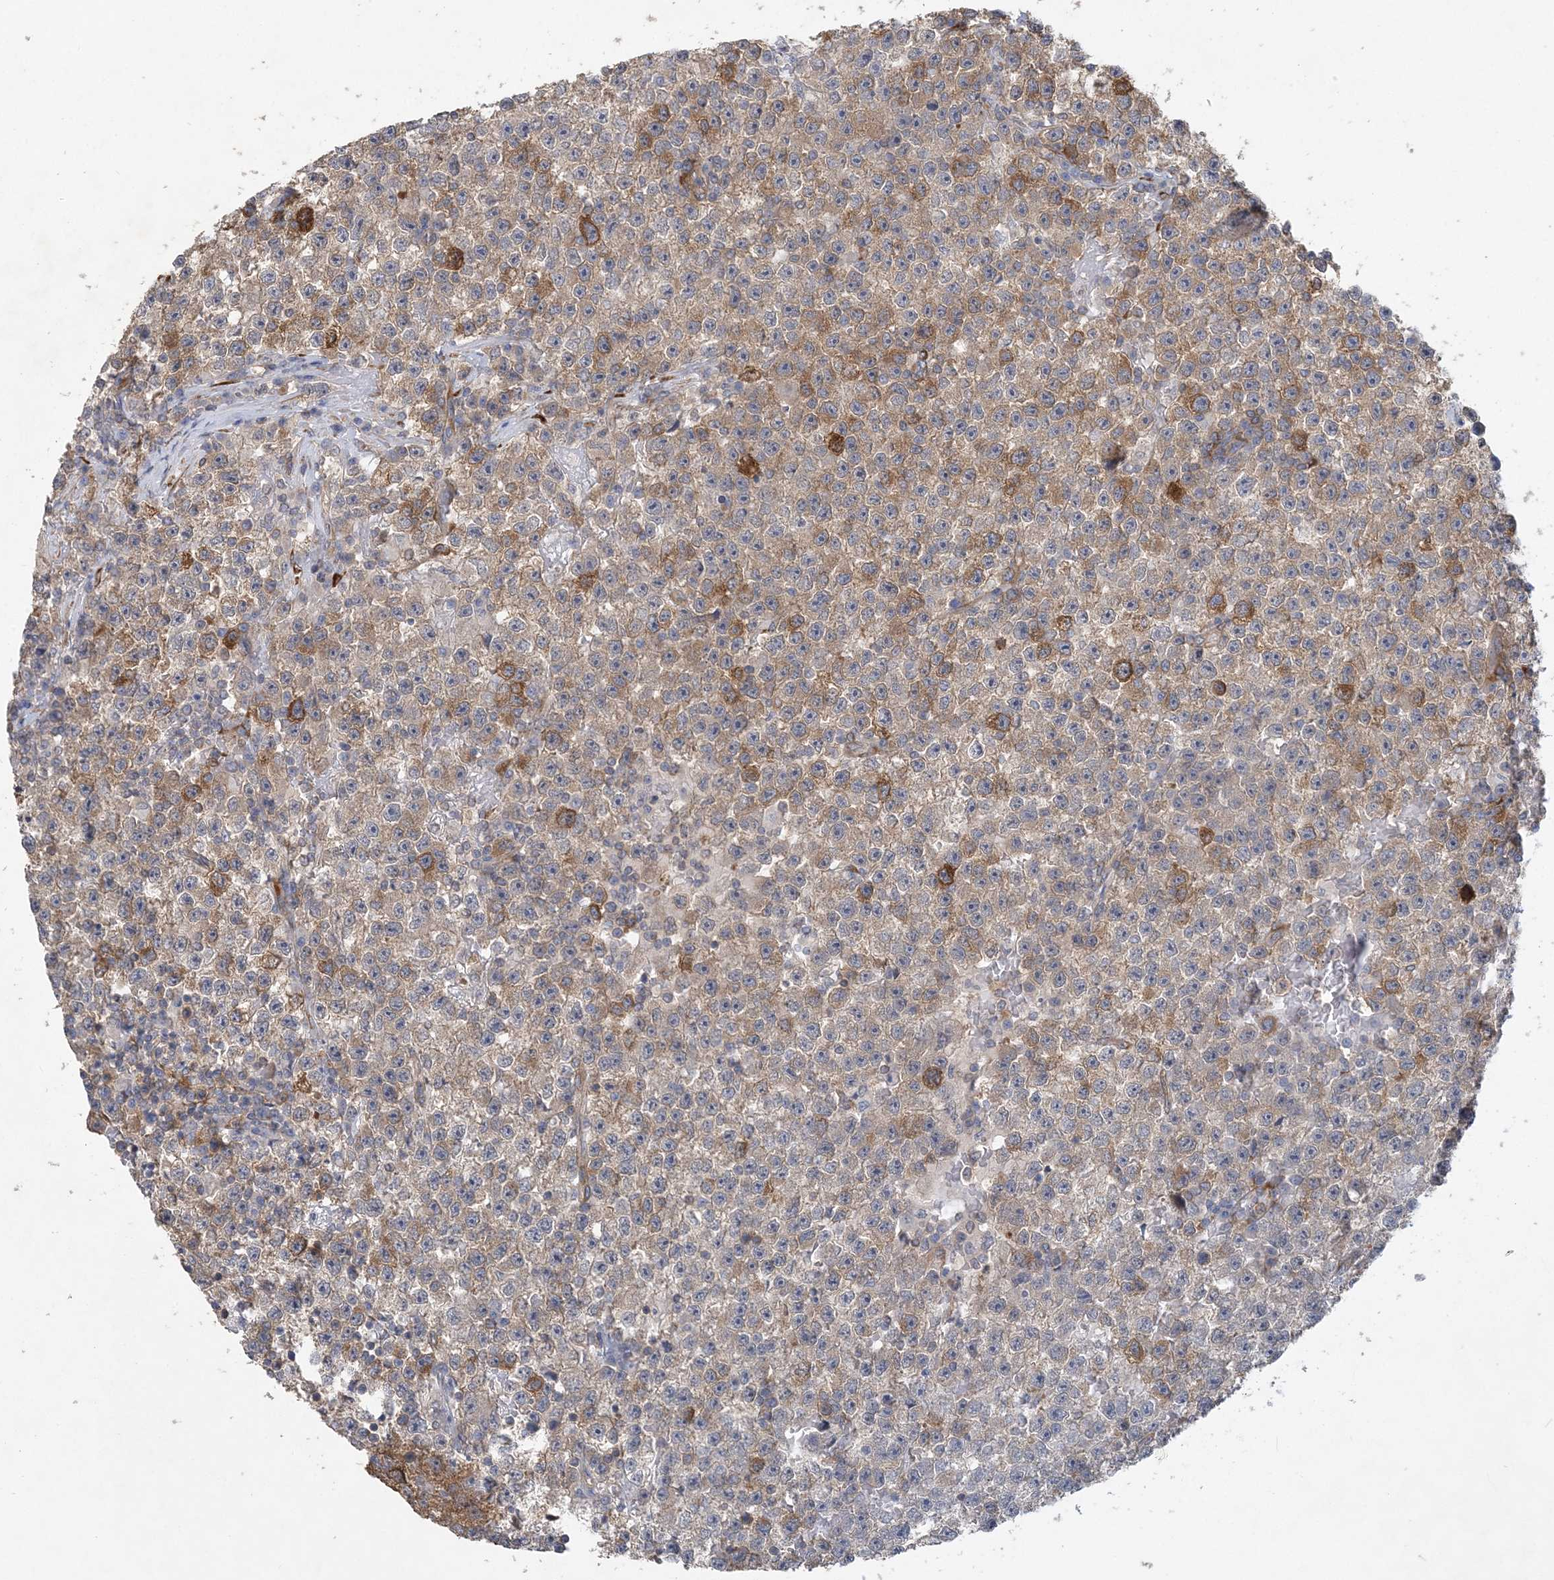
{"staining": {"intensity": "moderate", "quantity": "25%-75%", "location": "cytoplasmic/membranous"}, "tissue": "testis cancer", "cell_type": "Tumor cells", "image_type": "cancer", "snomed": [{"axis": "morphology", "description": "Seminoma, NOS"}, {"axis": "topography", "description": "Testis"}], "caption": "Brown immunohistochemical staining in testis cancer (seminoma) exhibits moderate cytoplasmic/membranous staining in approximately 25%-75% of tumor cells.", "gene": "MAP4K5", "patient": {"sex": "male", "age": 22}}